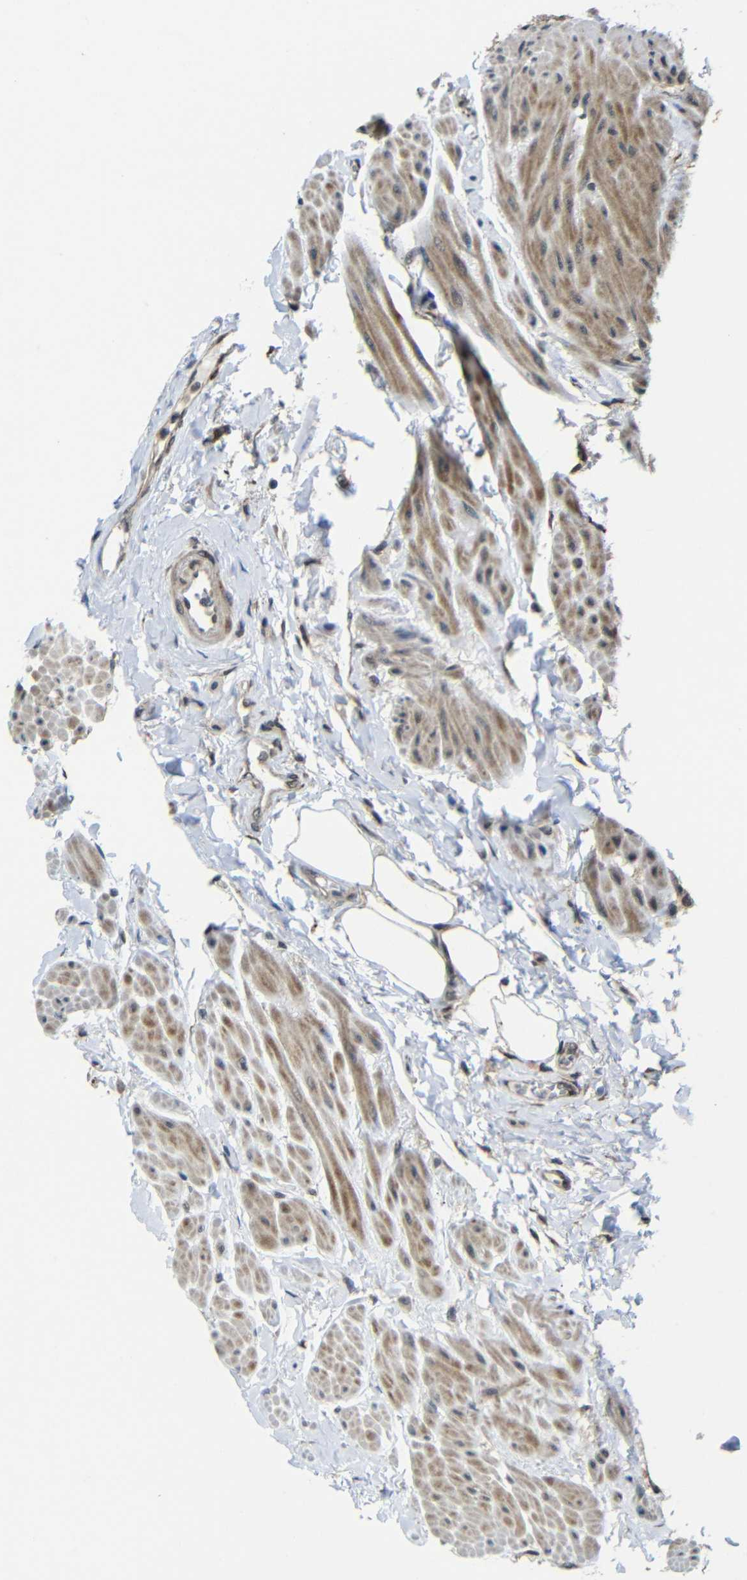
{"staining": {"intensity": "moderate", "quantity": ">75%", "location": "cytoplasmic/membranous,nuclear"}, "tissue": "urinary bladder", "cell_type": "Urothelial cells", "image_type": "normal", "snomed": [{"axis": "morphology", "description": "Normal tissue, NOS"}, {"axis": "topography", "description": "Urinary bladder"}], "caption": "This photomicrograph exhibits benign urinary bladder stained with immunohistochemistry to label a protein in brown. The cytoplasmic/membranous,nuclear of urothelial cells show moderate positivity for the protein. Nuclei are counter-stained blue.", "gene": "FAM172A", "patient": {"sex": "female", "age": 79}}